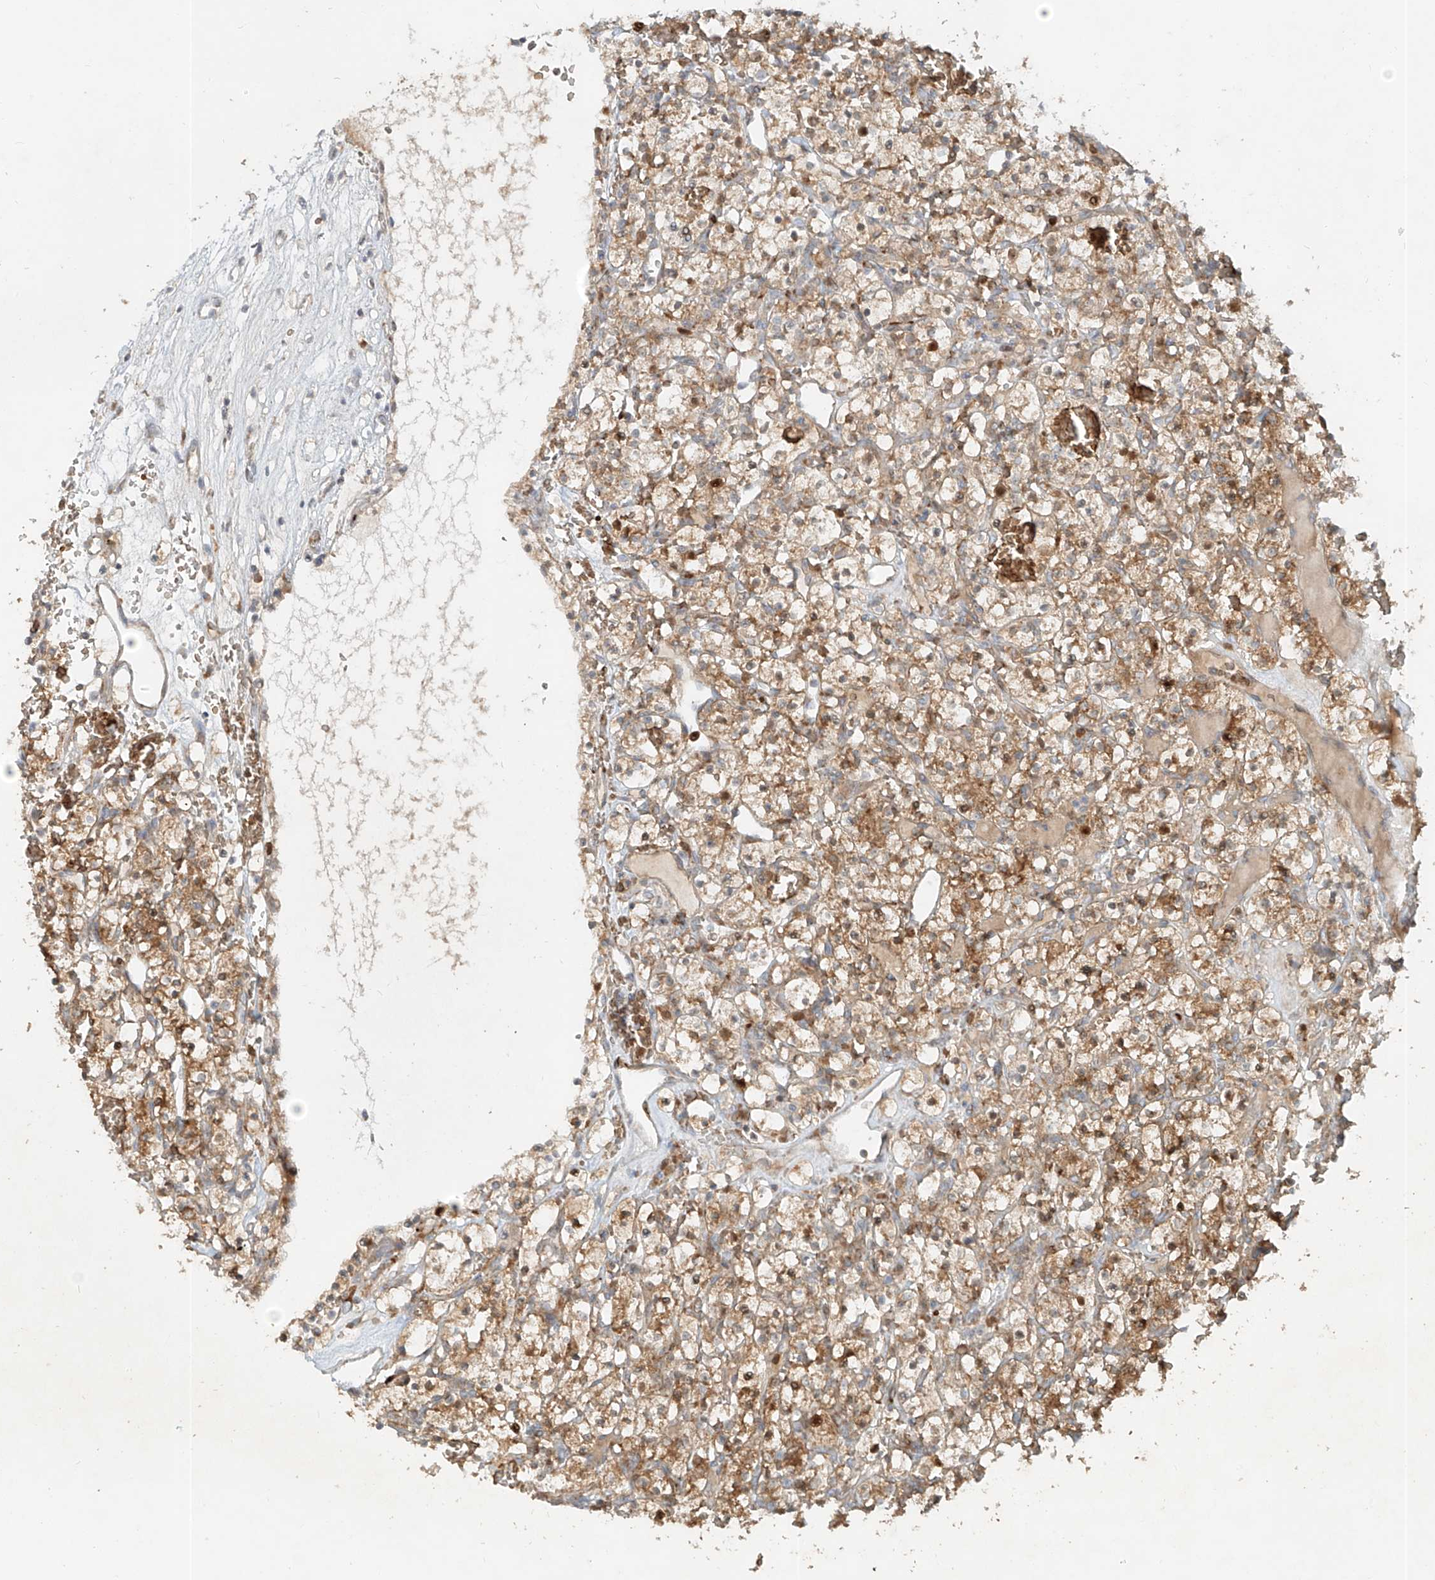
{"staining": {"intensity": "weak", "quantity": "25%-75%", "location": "cytoplasmic/membranous"}, "tissue": "renal cancer", "cell_type": "Tumor cells", "image_type": "cancer", "snomed": [{"axis": "morphology", "description": "Adenocarcinoma, NOS"}, {"axis": "topography", "description": "Kidney"}], "caption": "Protein staining of adenocarcinoma (renal) tissue displays weak cytoplasmic/membranous expression in about 25%-75% of tumor cells.", "gene": "FGD2", "patient": {"sex": "female", "age": 57}}